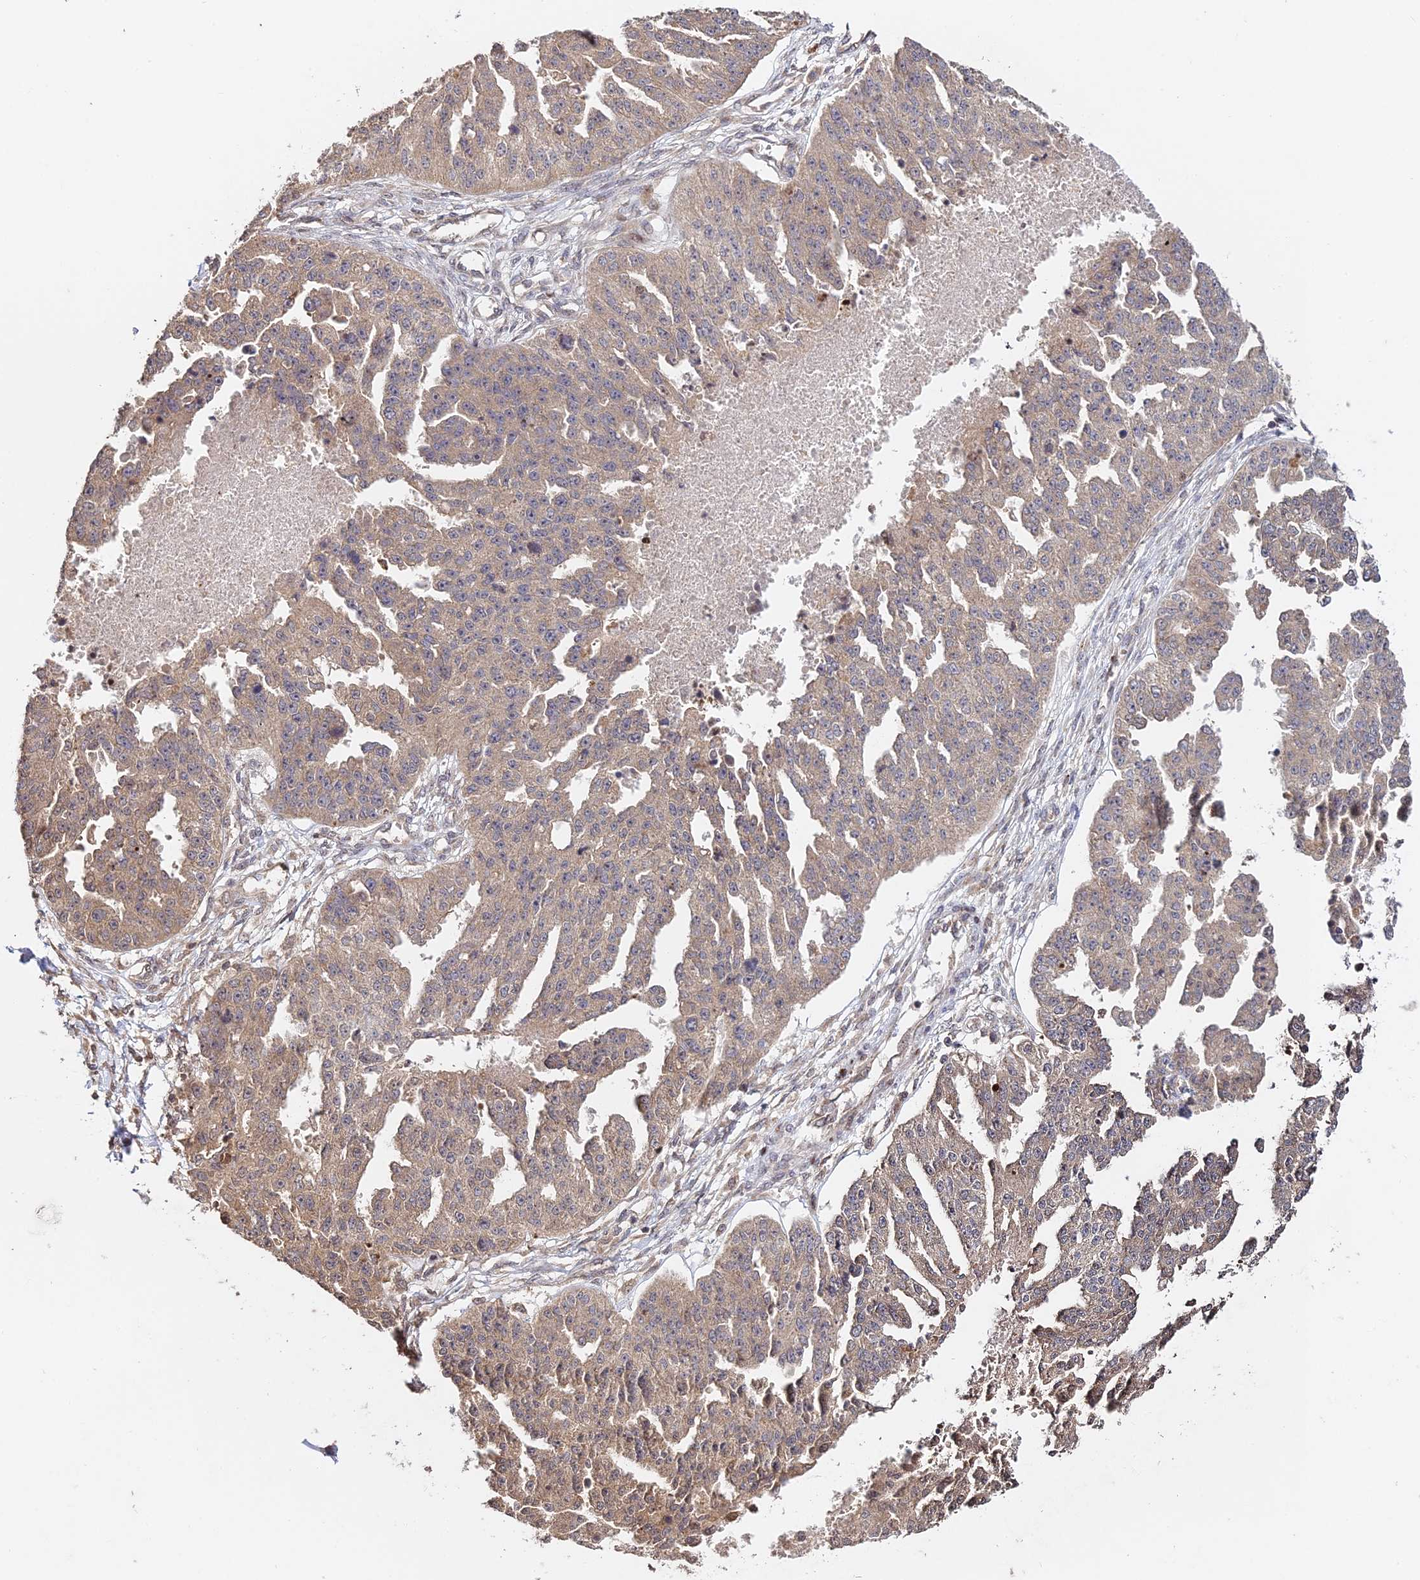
{"staining": {"intensity": "moderate", "quantity": ">75%", "location": "cytoplasmic/membranous"}, "tissue": "ovarian cancer", "cell_type": "Tumor cells", "image_type": "cancer", "snomed": [{"axis": "morphology", "description": "Cystadenocarcinoma, serous, NOS"}, {"axis": "topography", "description": "Ovary"}], "caption": "Approximately >75% of tumor cells in human ovarian serous cystadenocarcinoma exhibit moderate cytoplasmic/membranous protein staining as visualized by brown immunohistochemical staining.", "gene": "RBMS2", "patient": {"sex": "female", "age": 58}}